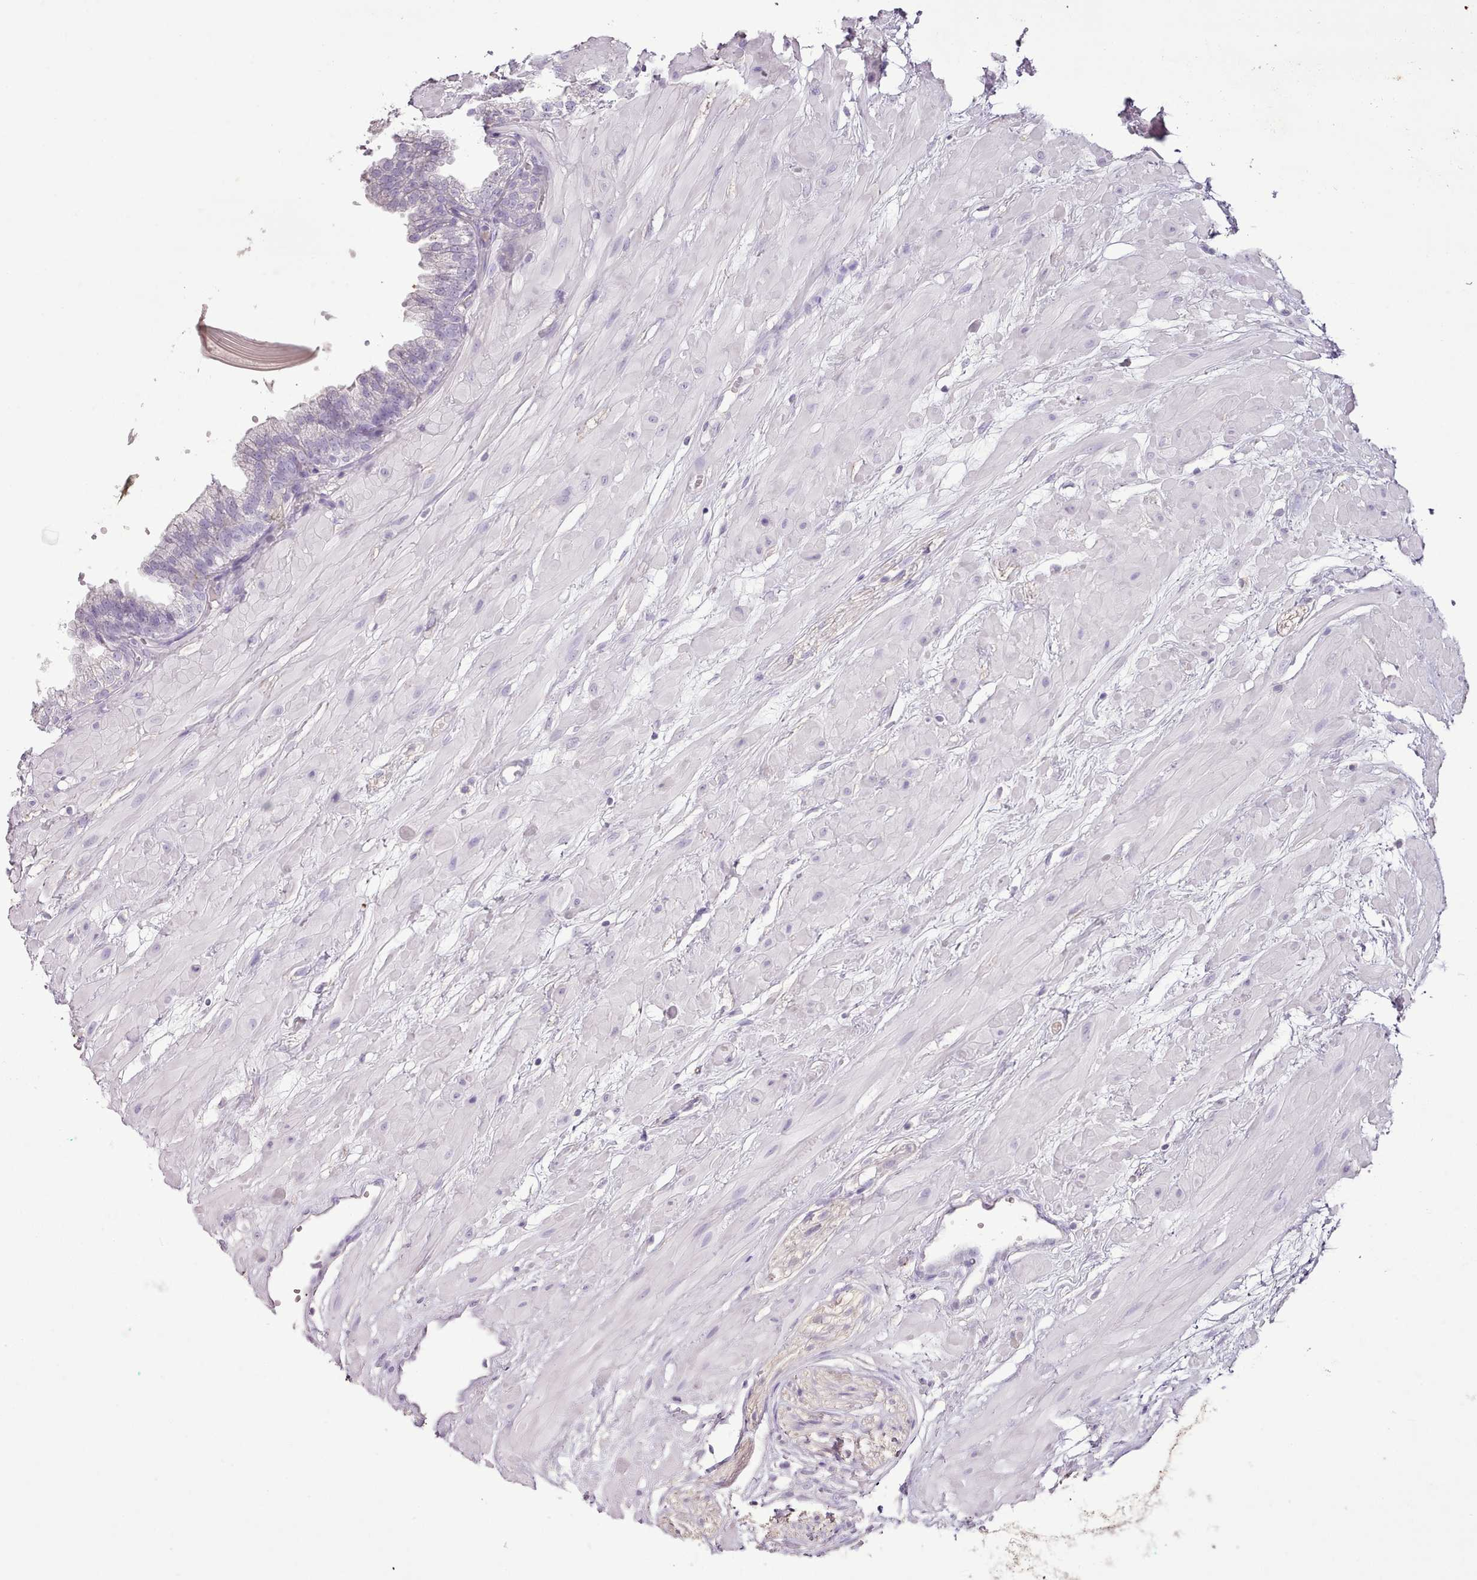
{"staining": {"intensity": "negative", "quantity": "none", "location": "none"}, "tissue": "prostate cancer", "cell_type": "Tumor cells", "image_type": "cancer", "snomed": [{"axis": "morphology", "description": "Adenocarcinoma, Low grade"}, {"axis": "topography", "description": "Prostate"}], "caption": "The image shows no staining of tumor cells in prostate cancer.", "gene": "BLOC1S2", "patient": {"sex": "male", "age": 64}}